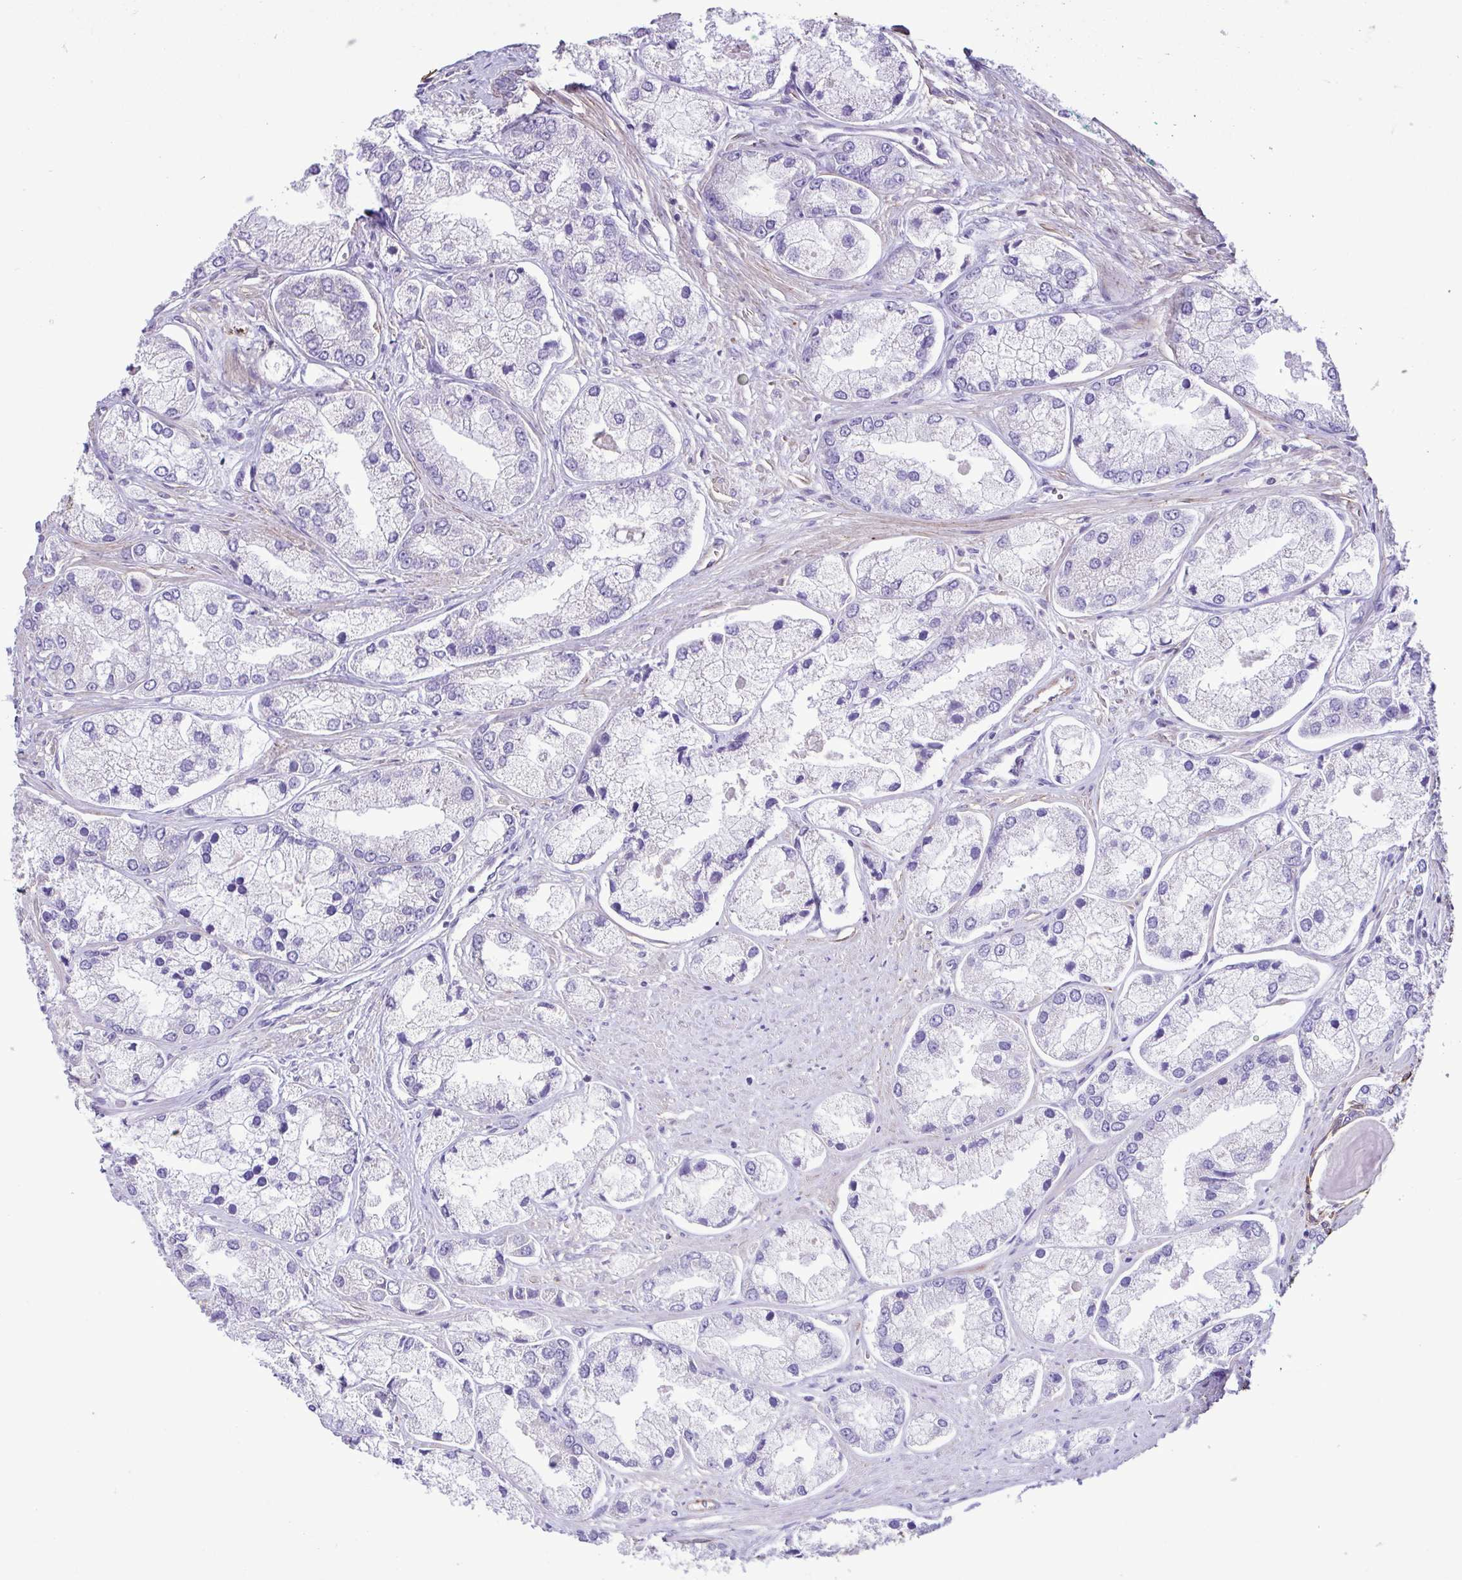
{"staining": {"intensity": "negative", "quantity": "none", "location": "none"}, "tissue": "prostate cancer", "cell_type": "Tumor cells", "image_type": "cancer", "snomed": [{"axis": "morphology", "description": "Adenocarcinoma, Low grade"}, {"axis": "topography", "description": "Prostate"}], "caption": "There is no significant positivity in tumor cells of prostate cancer (low-grade adenocarcinoma).", "gene": "PLA2G4E", "patient": {"sex": "male", "age": 69}}